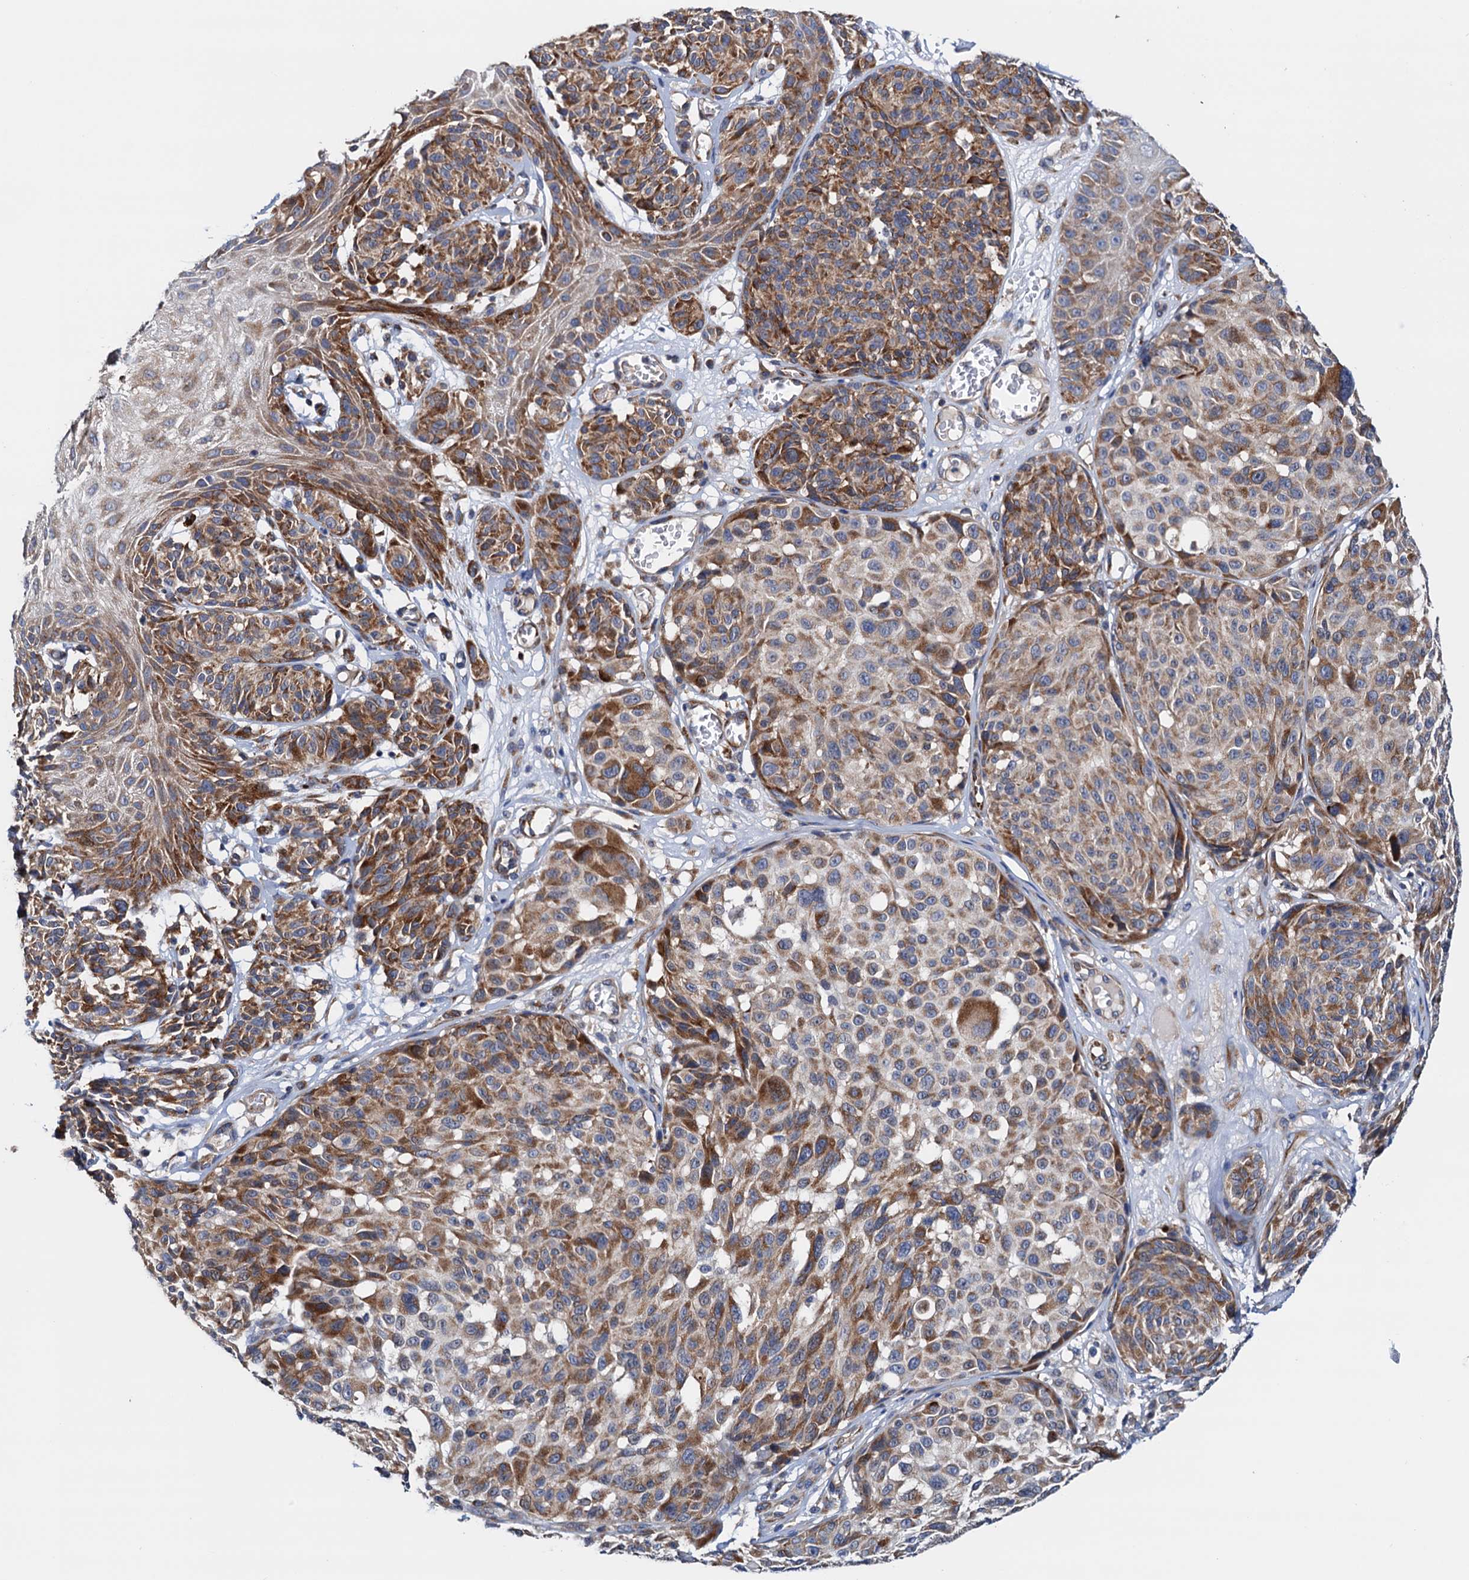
{"staining": {"intensity": "moderate", "quantity": ">75%", "location": "cytoplasmic/membranous"}, "tissue": "melanoma", "cell_type": "Tumor cells", "image_type": "cancer", "snomed": [{"axis": "morphology", "description": "Malignant melanoma, NOS"}, {"axis": "topography", "description": "Skin"}], "caption": "IHC image of human melanoma stained for a protein (brown), which displays medium levels of moderate cytoplasmic/membranous positivity in about >75% of tumor cells.", "gene": "RASSF9", "patient": {"sex": "male", "age": 83}}